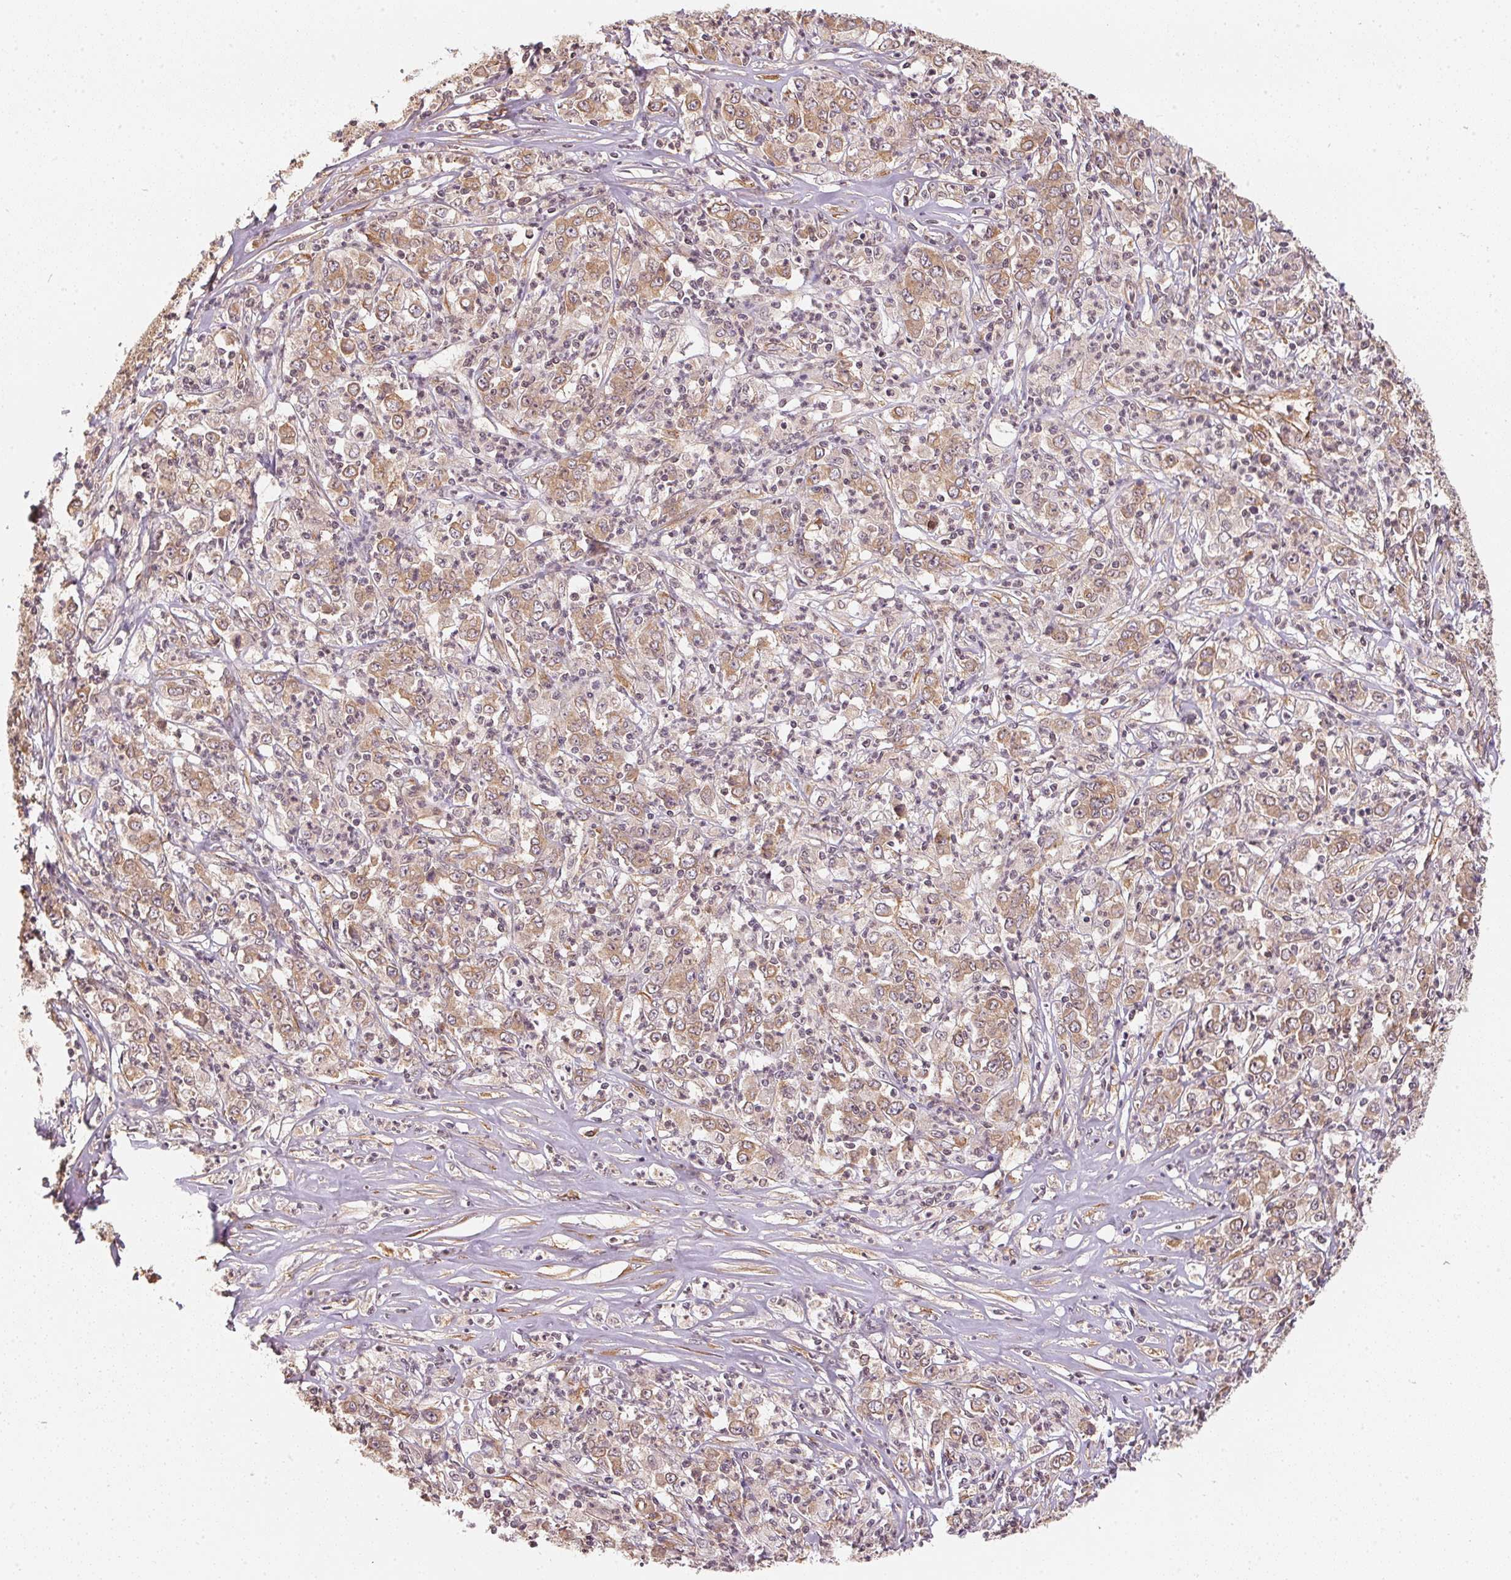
{"staining": {"intensity": "weak", "quantity": ">75%", "location": "cytoplasmic/membranous"}, "tissue": "stomach cancer", "cell_type": "Tumor cells", "image_type": "cancer", "snomed": [{"axis": "morphology", "description": "Adenocarcinoma, NOS"}, {"axis": "topography", "description": "Stomach, lower"}], "caption": "Immunohistochemical staining of human adenocarcinoma (stomach) displays low levels of weak cytoplasmic/membranous protein expression in about >75% of tumor cells.", "gene": "STRN4", "patient": {"sex": "female", "age": 71}}